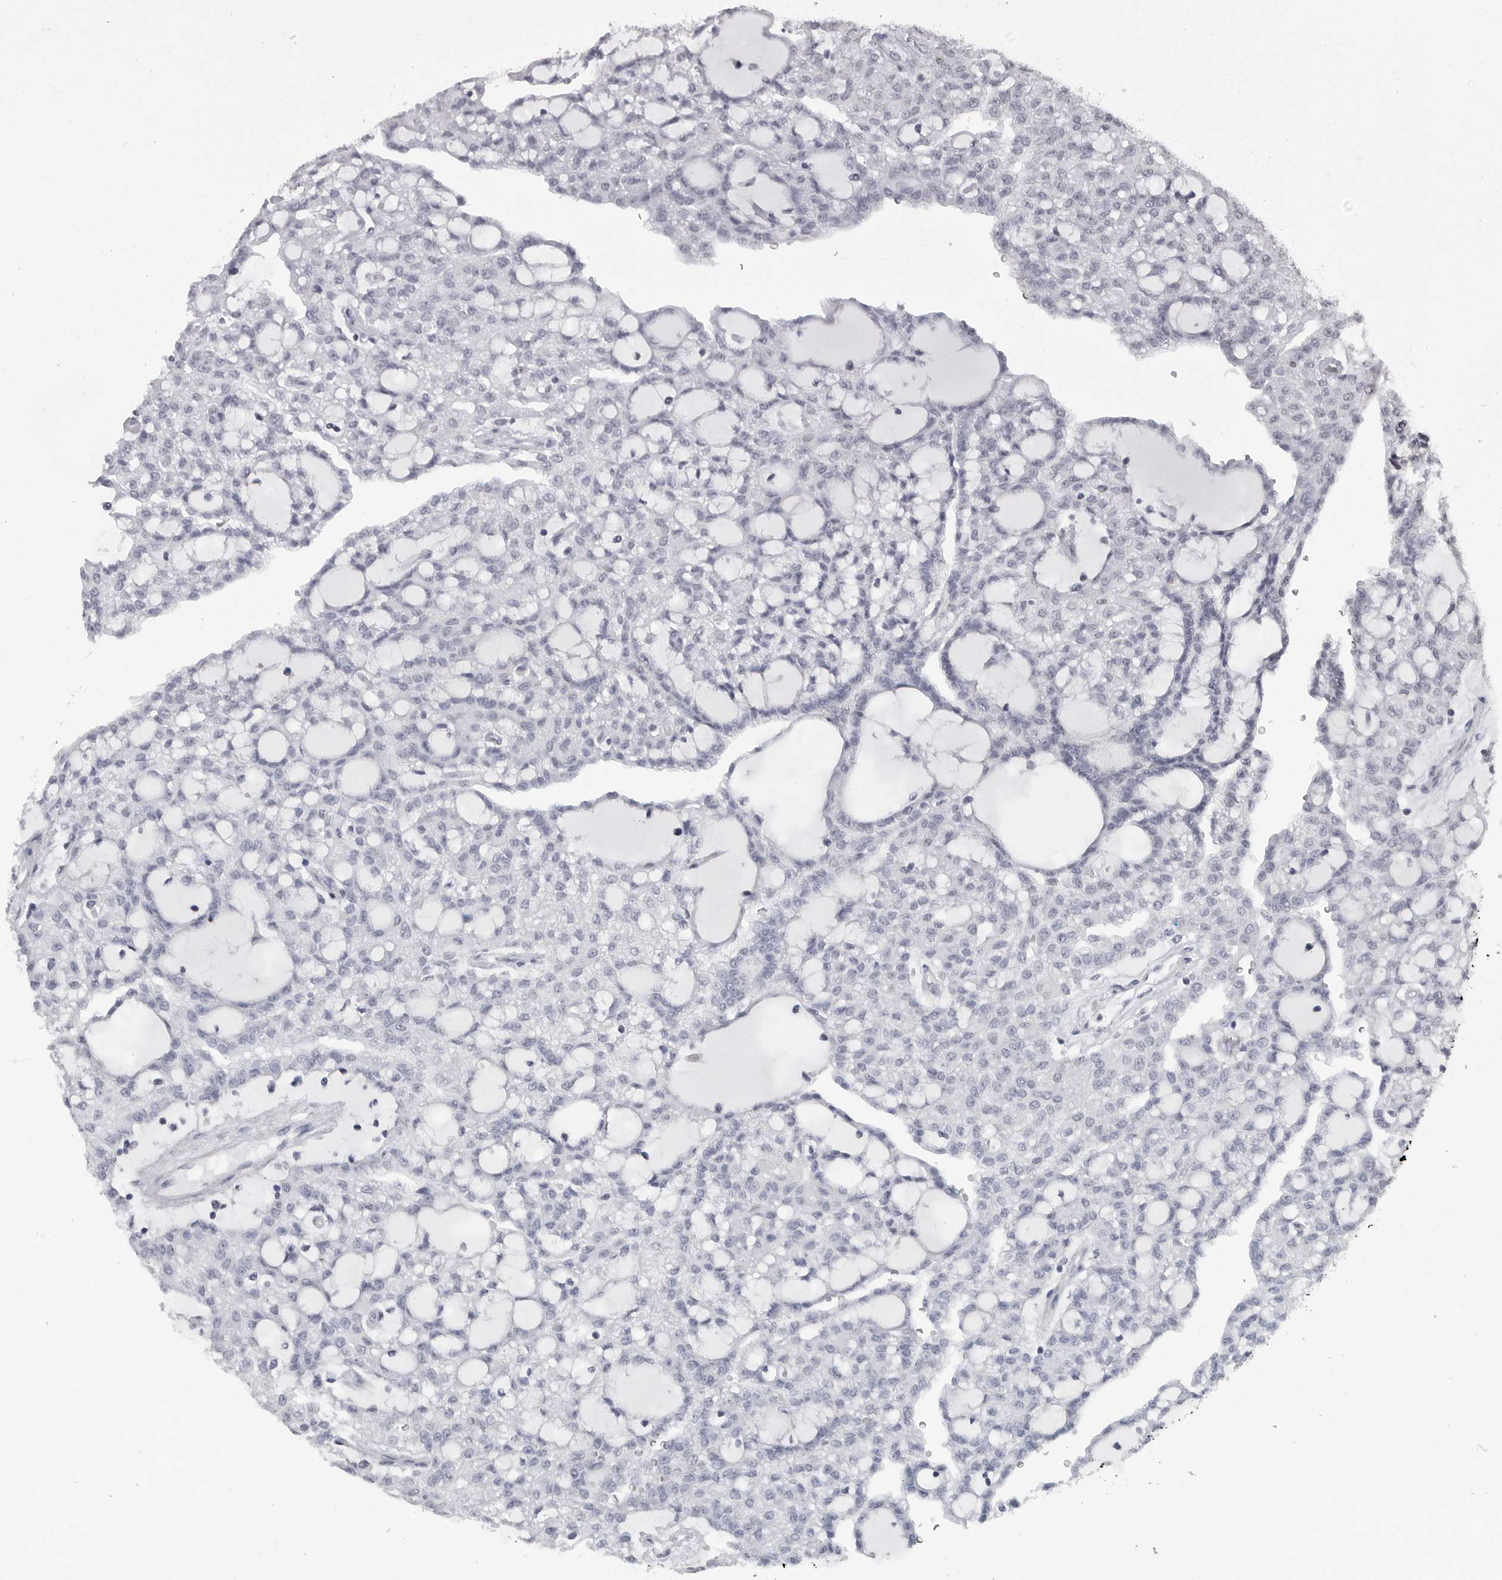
{"staining": {"intensity": "negative", "quantity": "none", "location": "none"}, "tissue": "renal cancer", "cell_type": "Tumor cells", "image_type": "cancer", "snomed": [{"axis": "morphology", "description": "Adenocarcinoma, NOS"}, {"axis": "topography", "description": "Kidney"}], "caption": "Immunohistochemistry histopathology image of neoplastic tissue: renal cancer (adenocarcinoma) stained with DAB (3,3'-diaminobenzidine) demonstrates no significant protein expression in tumor cells.", "gene": "DDX54", "patient": {"sex": "male", "age": 63}}